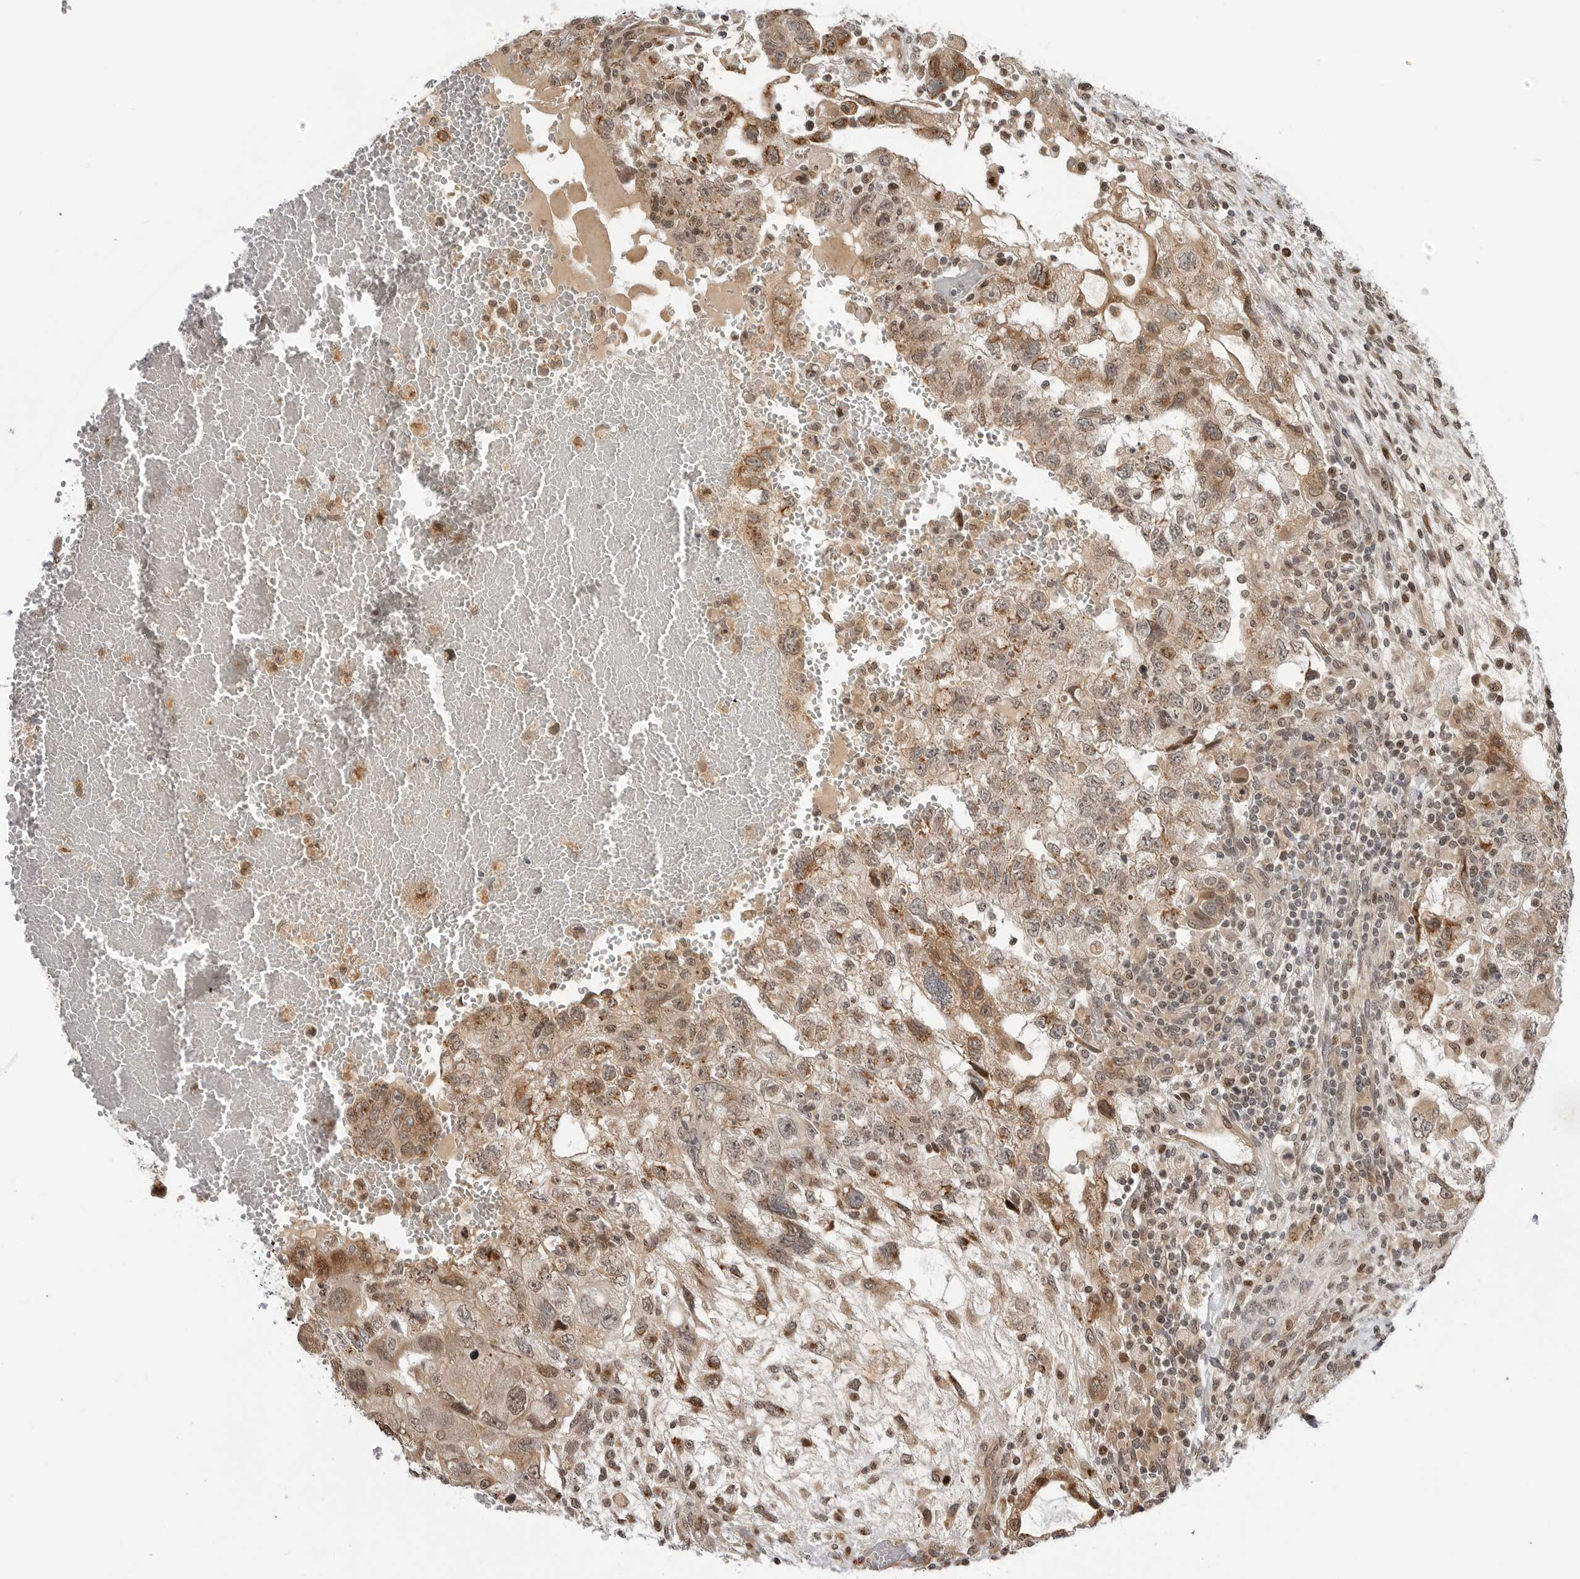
{"staining": {"intensity": "weak", "quantity": ">75%", "location": "cytoplasmic/membranous,nuclear"}, "tissue": "testis cancer", "cell_type": "Tumor cells", "image_type": "cancer", "snomed": [{"axis": "morphology", "description": "Carcinoma, Embryonal, NOS"}, {"axis": "topography", "description": "Testis"}], "caption": "Immunohistochemical staining of human testis cancer (embryonal carcinoma) exhibits low levels of weak cytoplasmic/membranous and nuclear protein positivity in approximately >75% of tumor cells.", "gene": "TIPRL", "patient": {"sex": "male", "age": 36}}